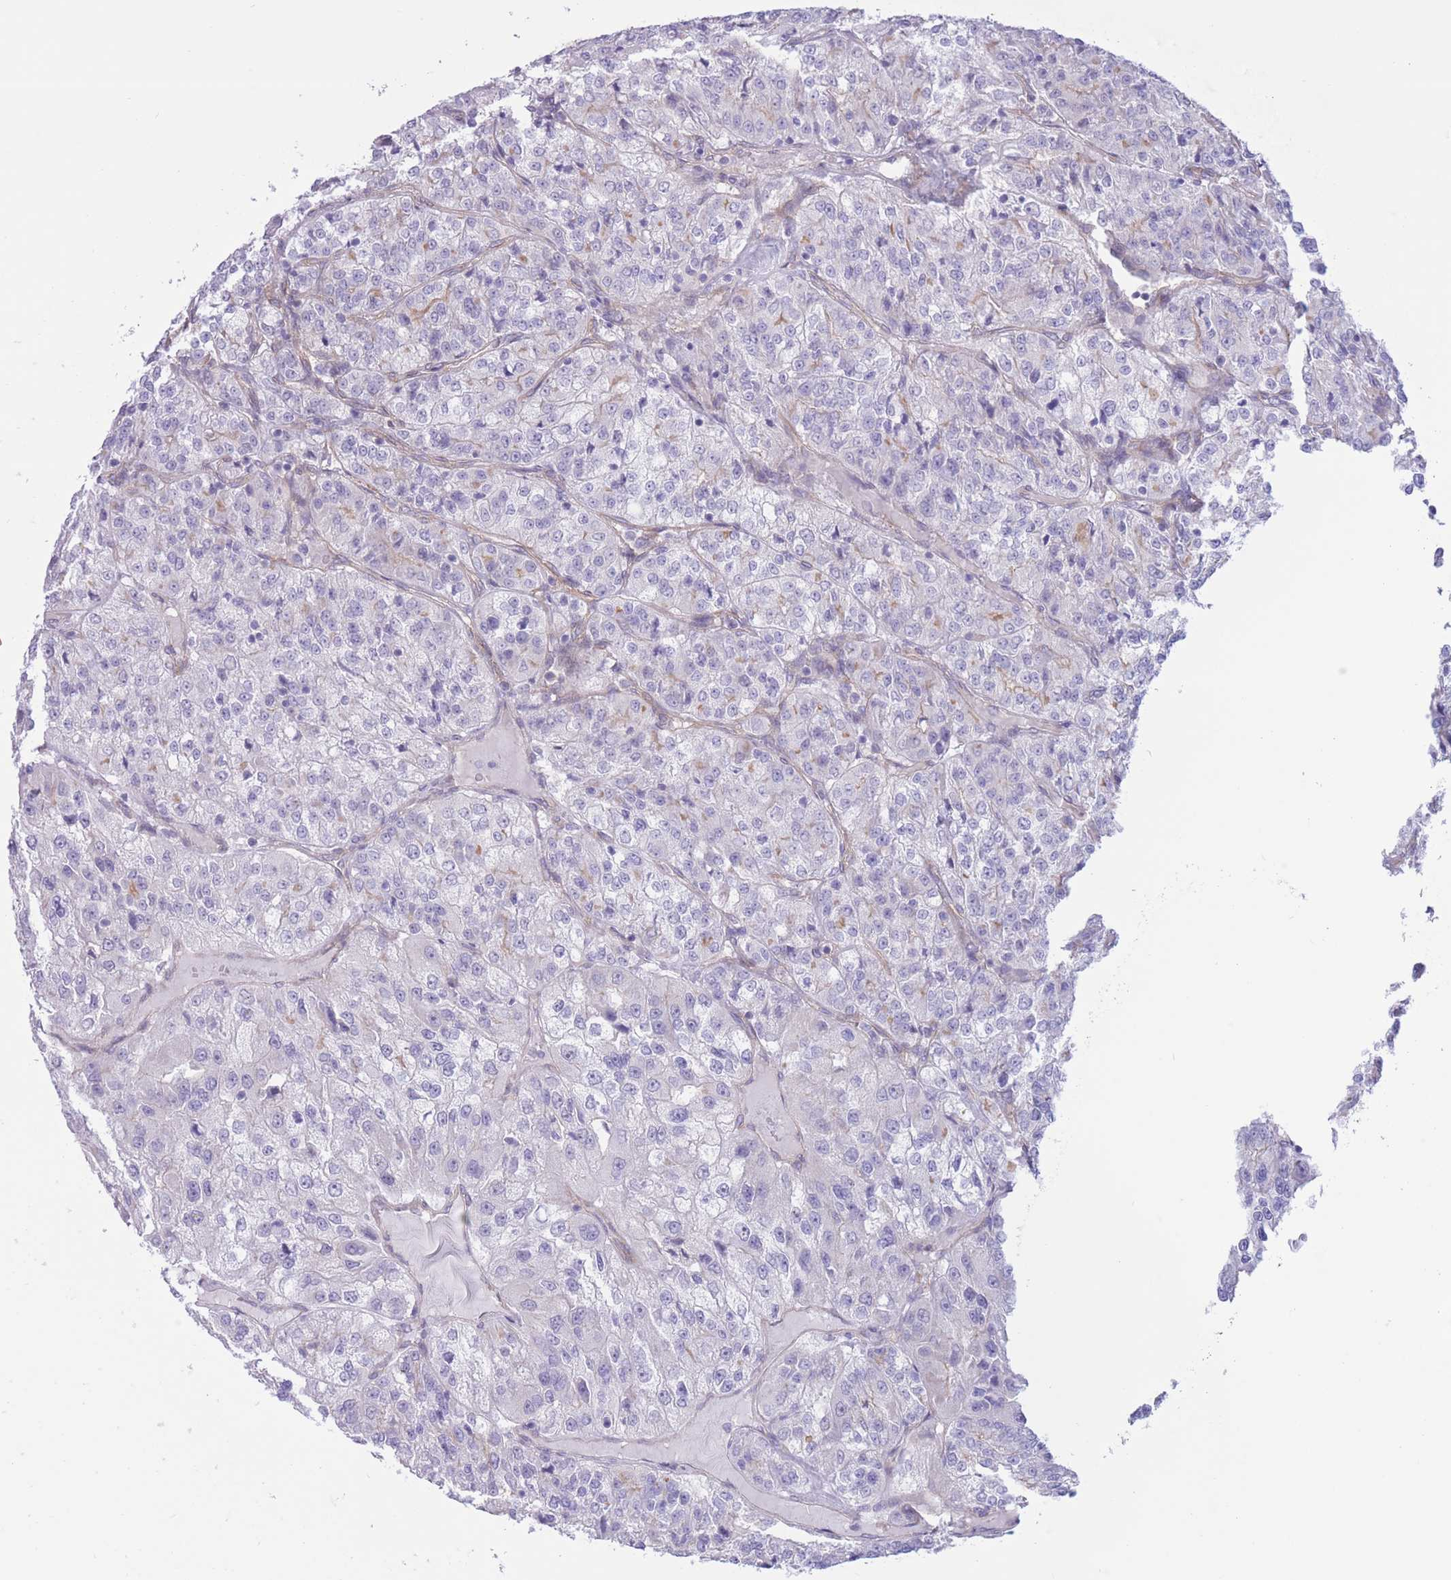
{"staining": {"intensity": "negative", "quantity": "none", "location": "none"}, "tissue": "renal cancer", "cell_type": "Tumor cells", "image_type": "cancer", "snomed": [{"axis": "morphology", "description": "Adenocarcinoma, NOS"}, {"axis": "topography", "description": "Kidney"}], "caption": "IHC of renal cancer demonstrates no expression in tumor cells.", "gene": "MRPS31", "patient": {"sex": "female", "age": 63}}